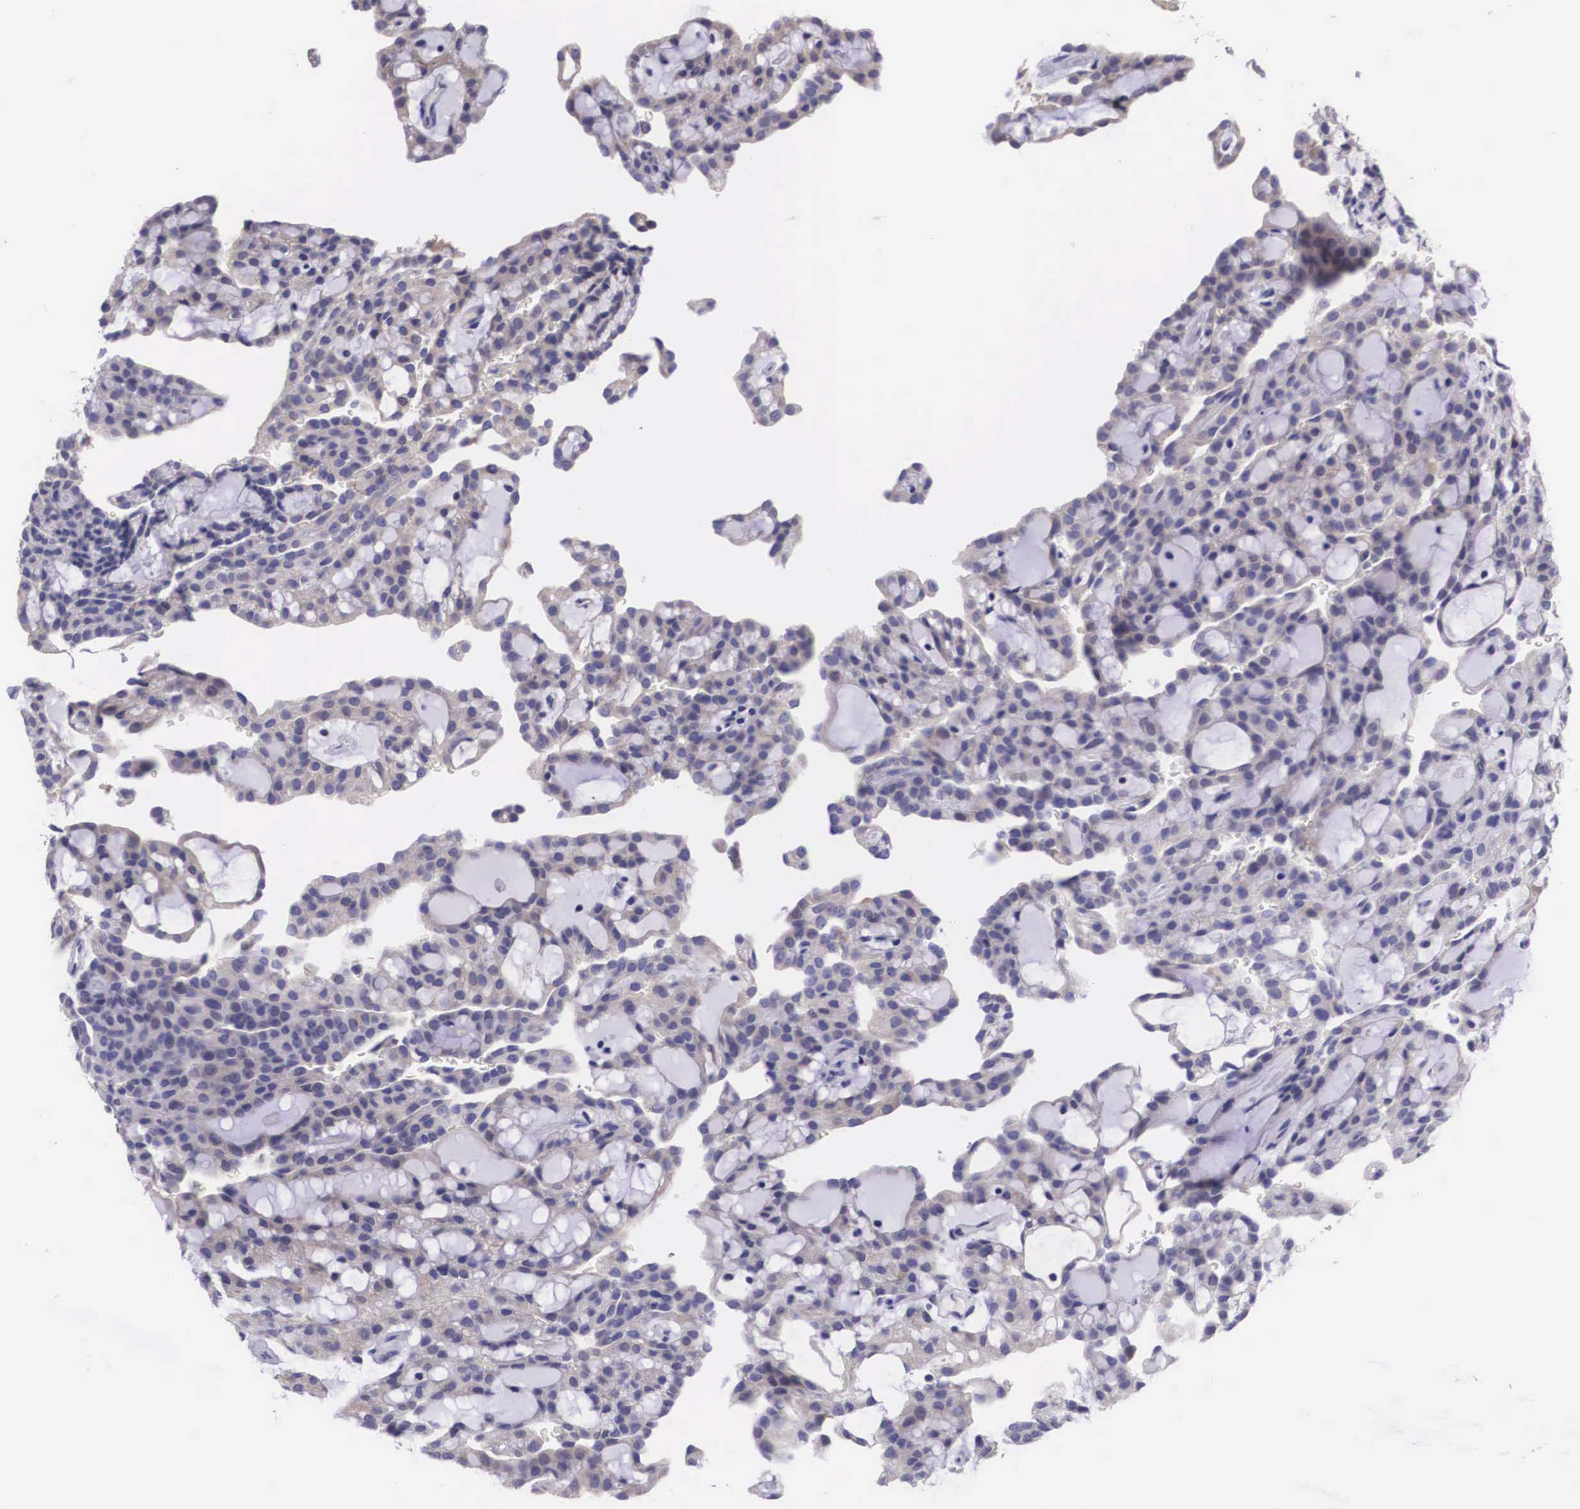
{"staining": {"intensity": "negative", "quantity": "none", "location": "none"}, "tissue": "renal cancer", "cell_type": "Tumor cells", "image_type": "cancer", "snomed": [{"axis": "morphology", "description": "Adenocarcinoma, NOS"}, {"axis": "topography", "description": "Kidney"}], "caption": "Tumor cells show no significant staining in renal adenocarcinoma.", "gene": "ARG2", "patient": {"sex": "male", "age": 63}}